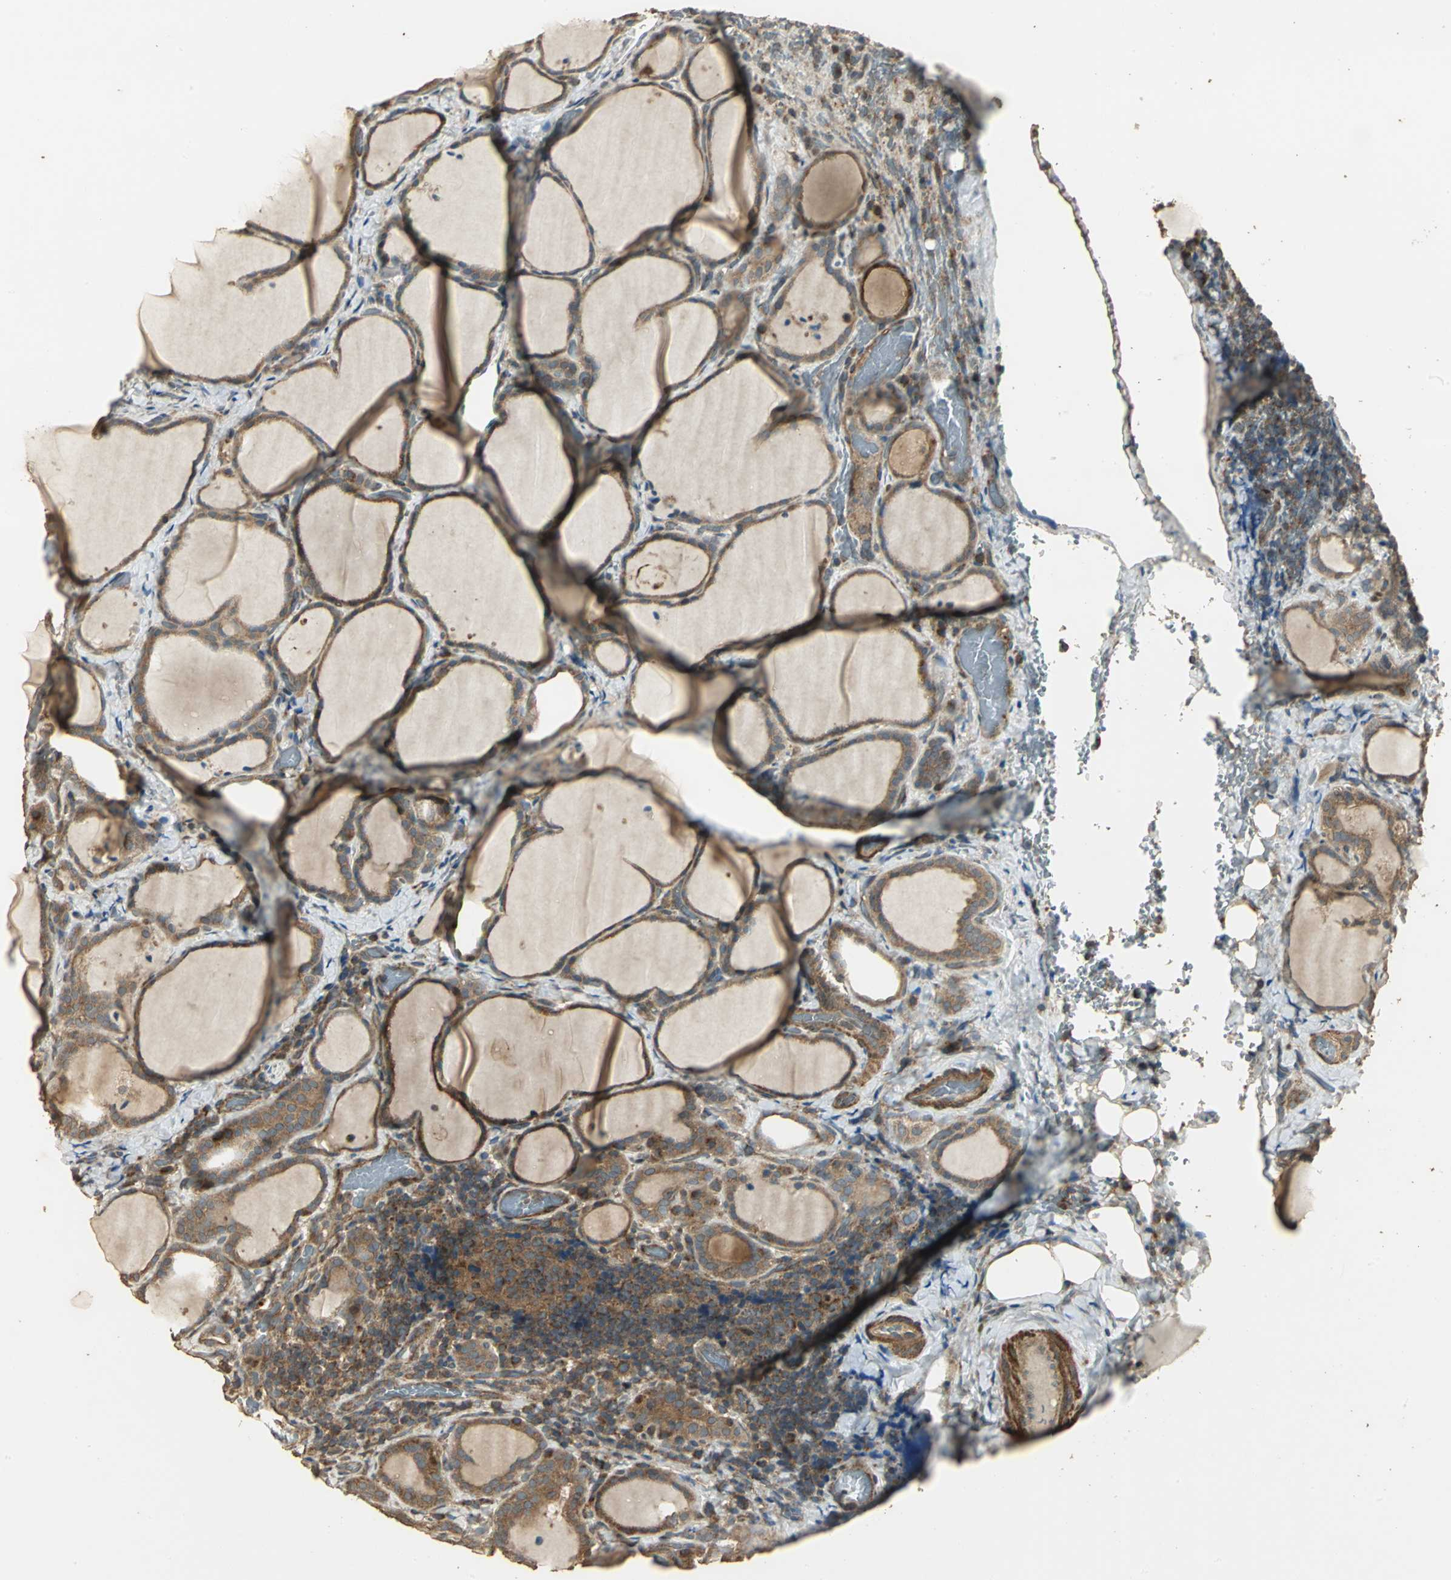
{"staining": {"intensity": "strong", "quantity": ">75%", "location": "cytoplasmic/membranous"}, "tissue": "thyroid cancer", "cell_type": "Tumor cells", "image_type": "cancer", "snomed": [{"axis": "morphology", "description": "Papillary adenocarcinoma, NOS"}, {"axis": "topography", "description": "Thyroid gland"}], "caption": "Immunohistochemical staining of human thyroid cancer exhibits strong cytoplasmic/membranous protein staining in approximately >75% of tumor cells. (Stains: DAB in brown, nuclei in blue, Microscopy: brightfield microscopy at high magnification).", "gene": "KANK1", "patient": {"sex": "female", "age": 30}}